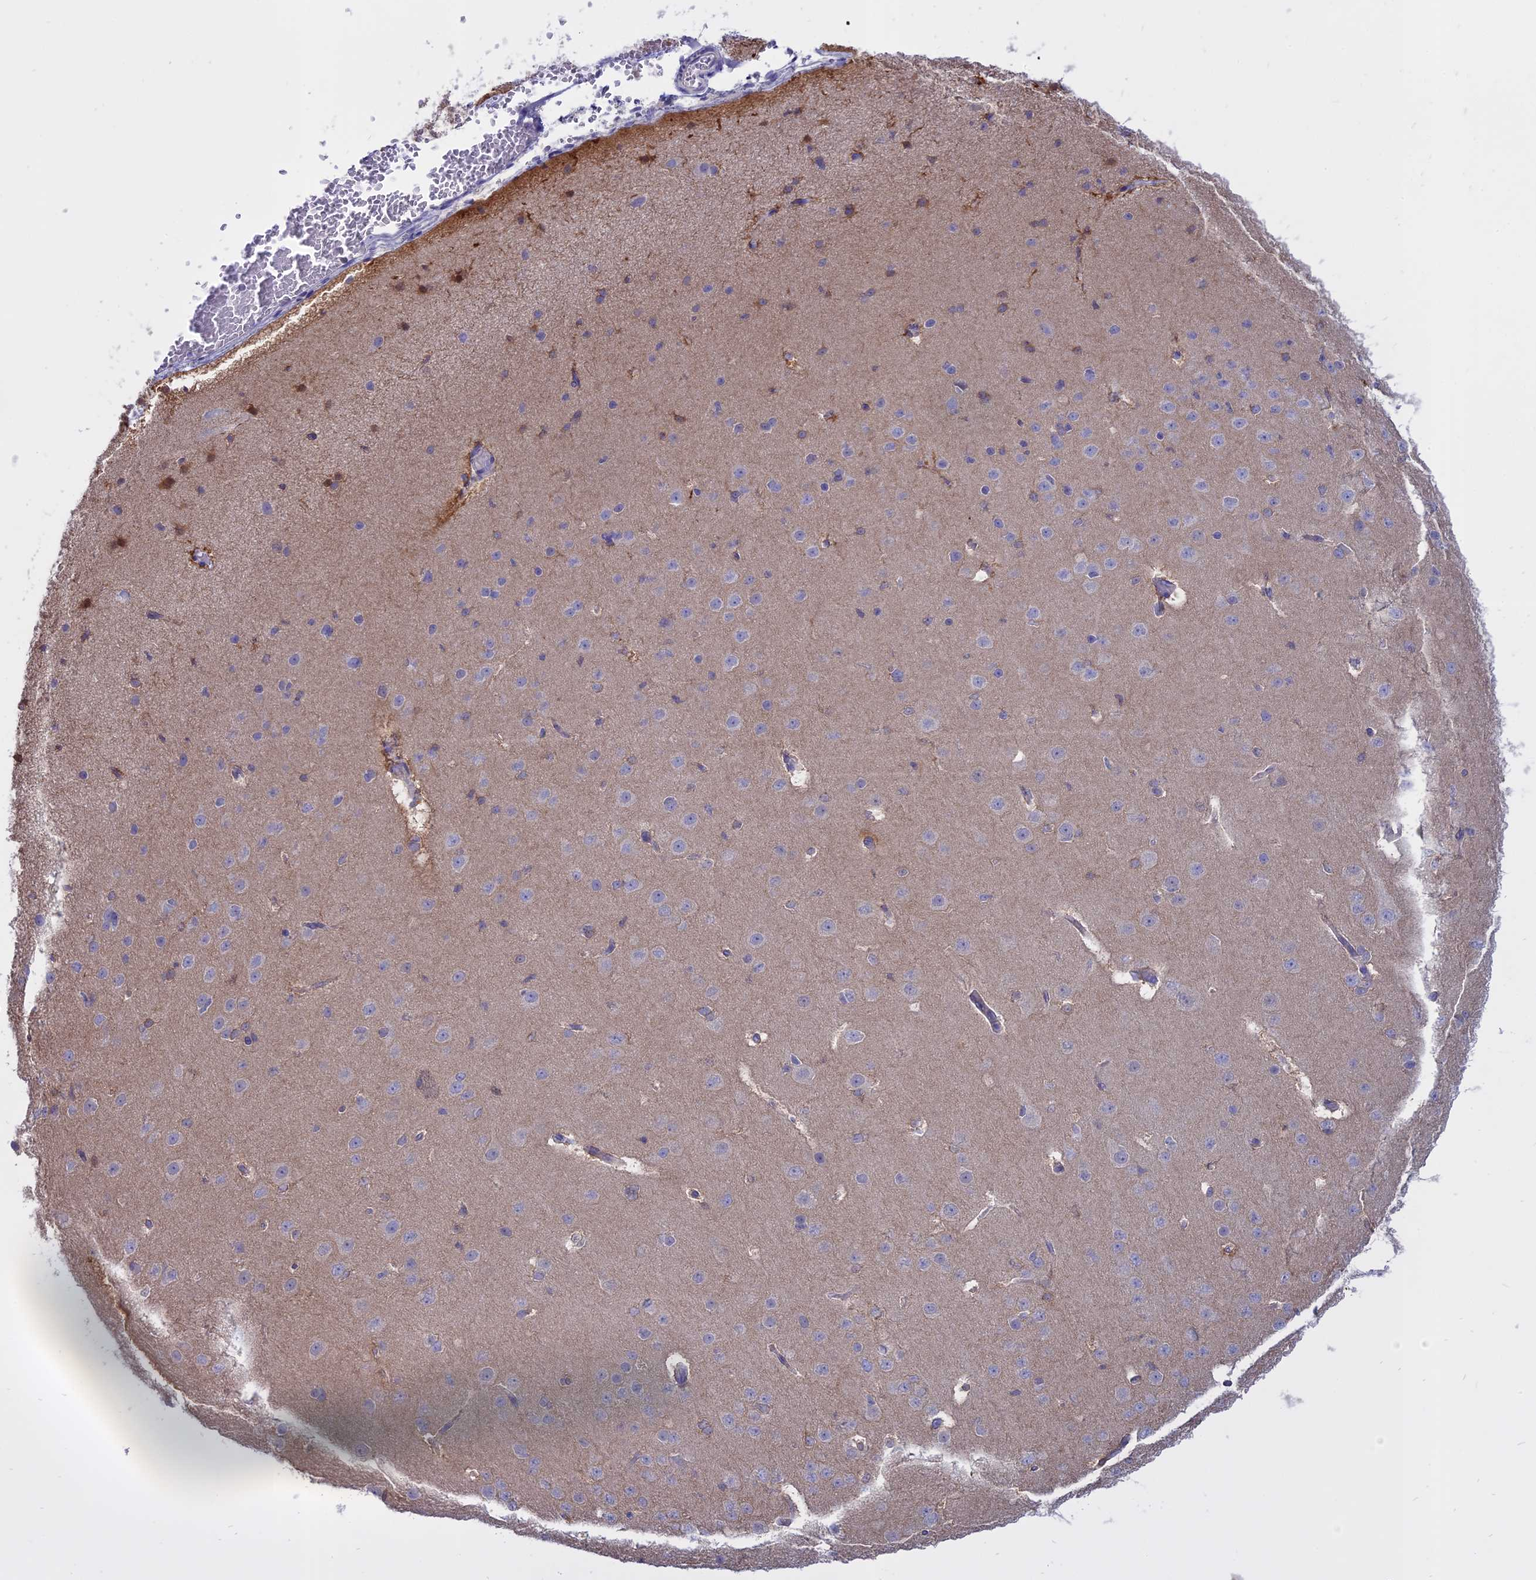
{"staining": {"intensity": "negative", "quantity": "none", "location": "none"}, "tissue": "cerebral cortex", "cell_type": "Endothelial cells", "image_type": "normal", "snomed": [{"axis": "morphology", "description": "Normal tissue, NOS"}, {"axis": "morphology", "description": "Developmental malformation"}, {"axis": "topography", "description": "Cerebral cortex"}], "caption": "Histopathology image shows no significant protein expression in endothelial cells of unremarkable cerebral cortex.", "gene": "AHCYL1", "patient": {"sex": "female", "age": 30}}